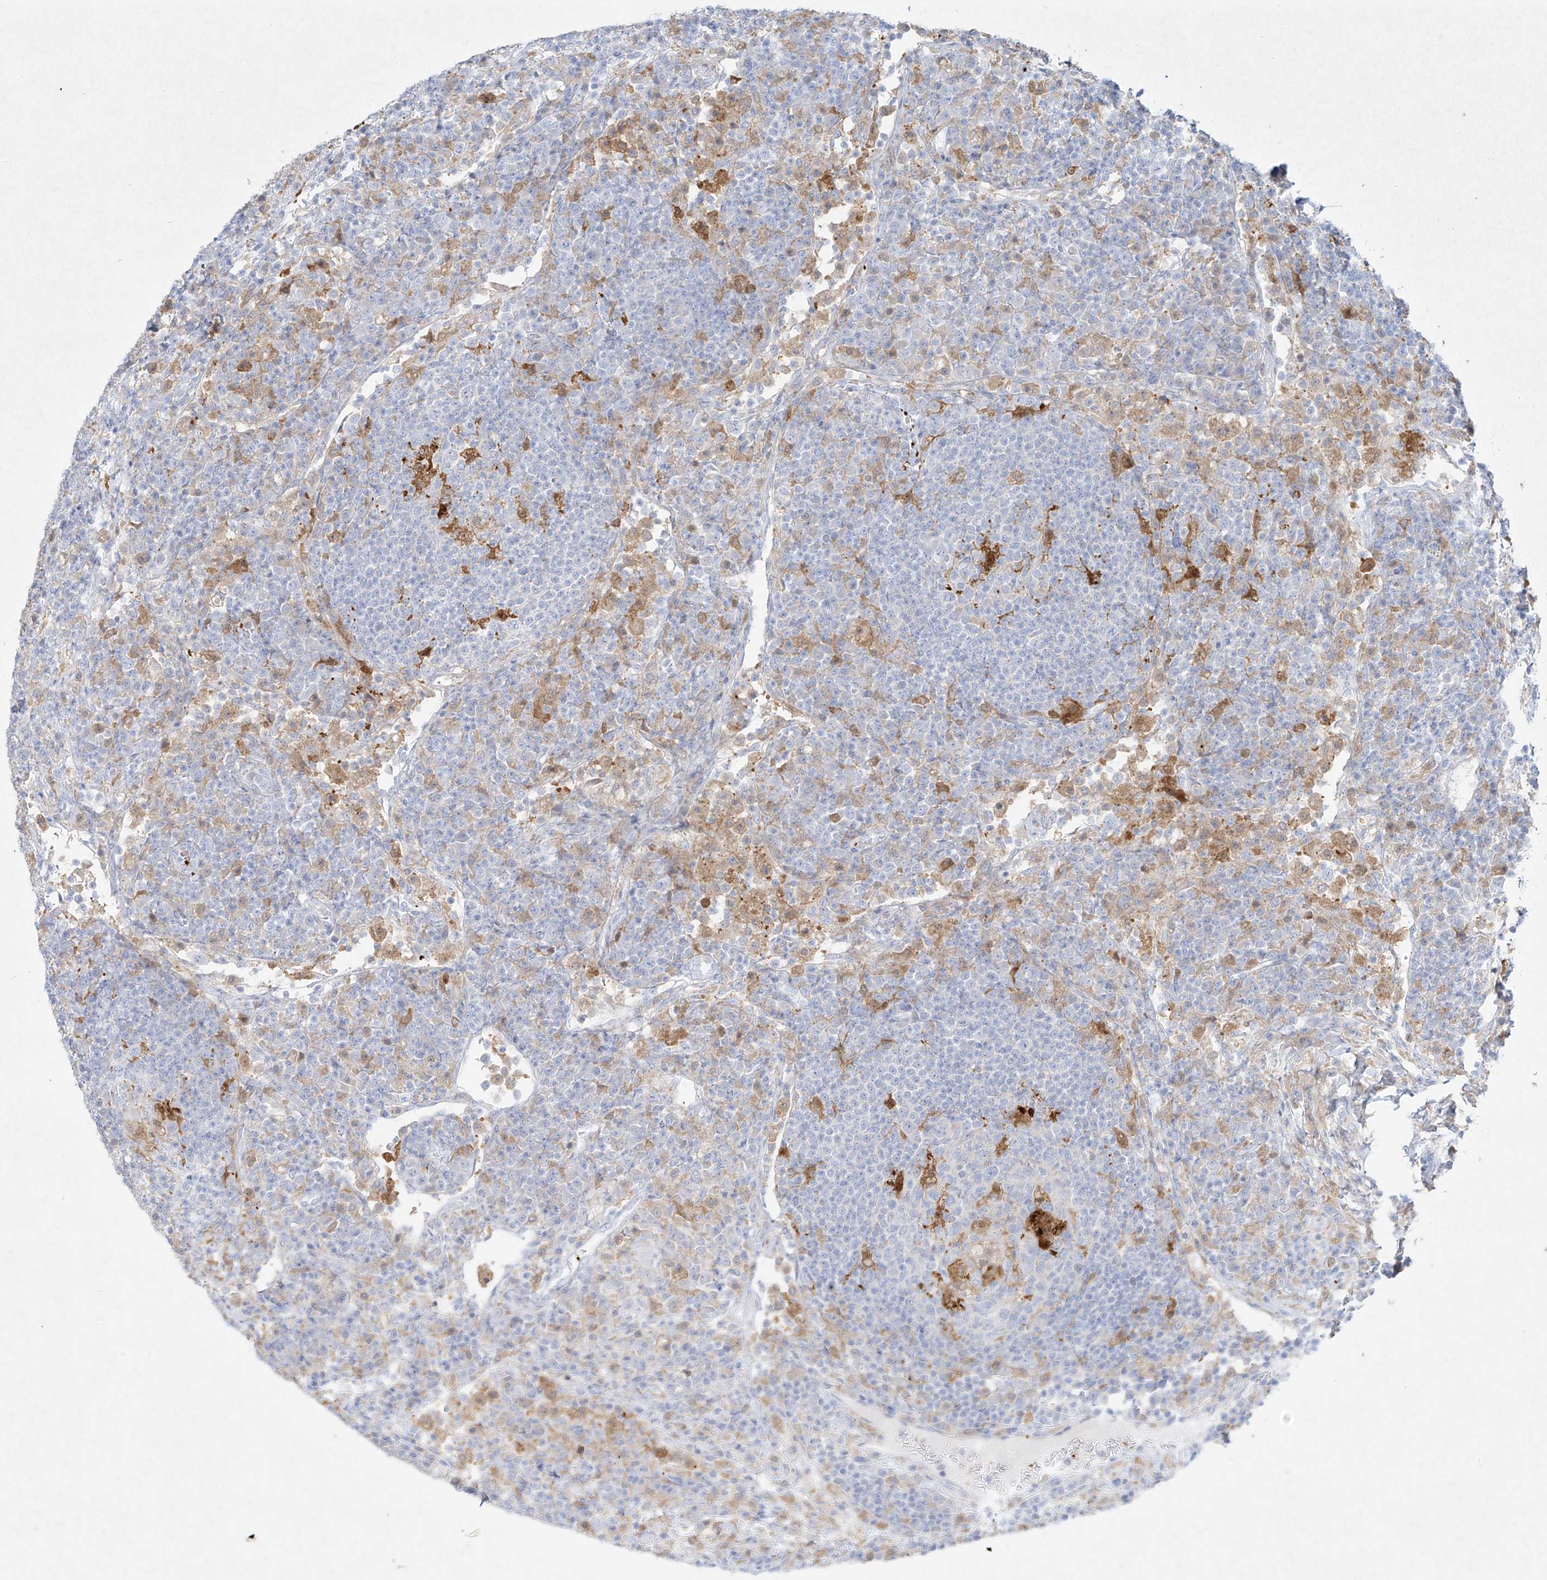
{"staining": {"intensity": "moderate", "quantity": "<25%", "location": "cytoplasmic/membranous"}, "tissue": "lymph node", "cell_type": "Germinal center cells", "image_type": "normal", "snomed": [{"axis": "morphology", "description": "Normal tissue, NOS"}, {"axis": "topography", "description": "Lymph node"}], "caption": "This histopathology image exhibits unremarkable lymph node stained with immunohistochemistry to label a protein in brown. The cytoplasmic/membranous of germinal center cells show moderate positivity for the protein. Nuclei are counter-stained blue.", "gene": "PLEK", "patient": {"sex": "female", "age": 53}}